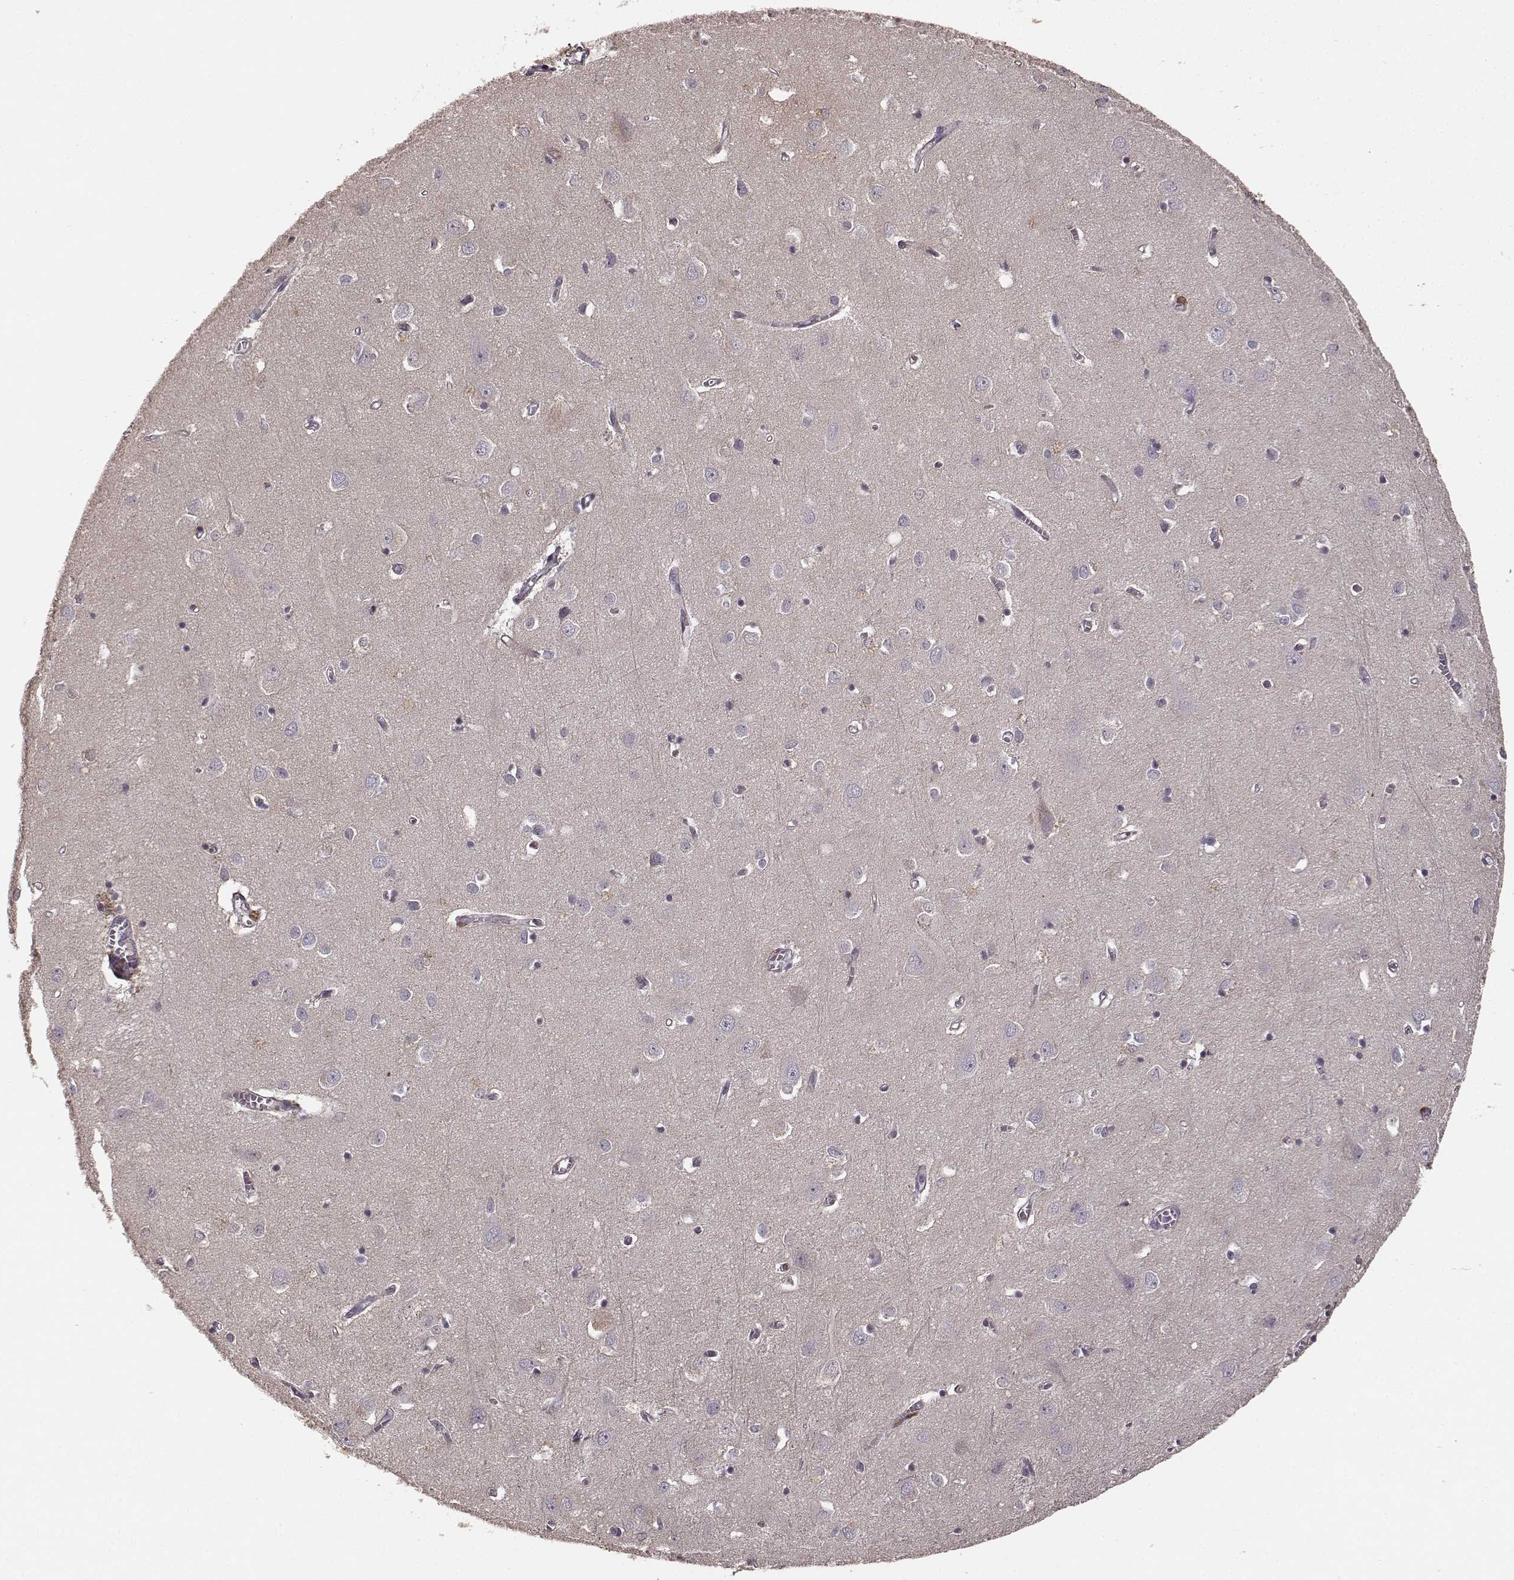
{"staining": {"intensity": "negative", "quantity": "none", "location": "none"}, "tissue": "cerebral cortex", "cell_type": "Endothelial cells", "image_type": "normal", "snomed": [{"axis": "morphology", "description": "Normal tissue, NOS"}, {"axis": "topography", "description": "Cerebral cortex"}], "caption": "Immunohistochemistry of normal cerebral cortex shows no staining in endothelial cells.", "gene": "RIT2", "patient": {"sex": "male", "age": 70}}